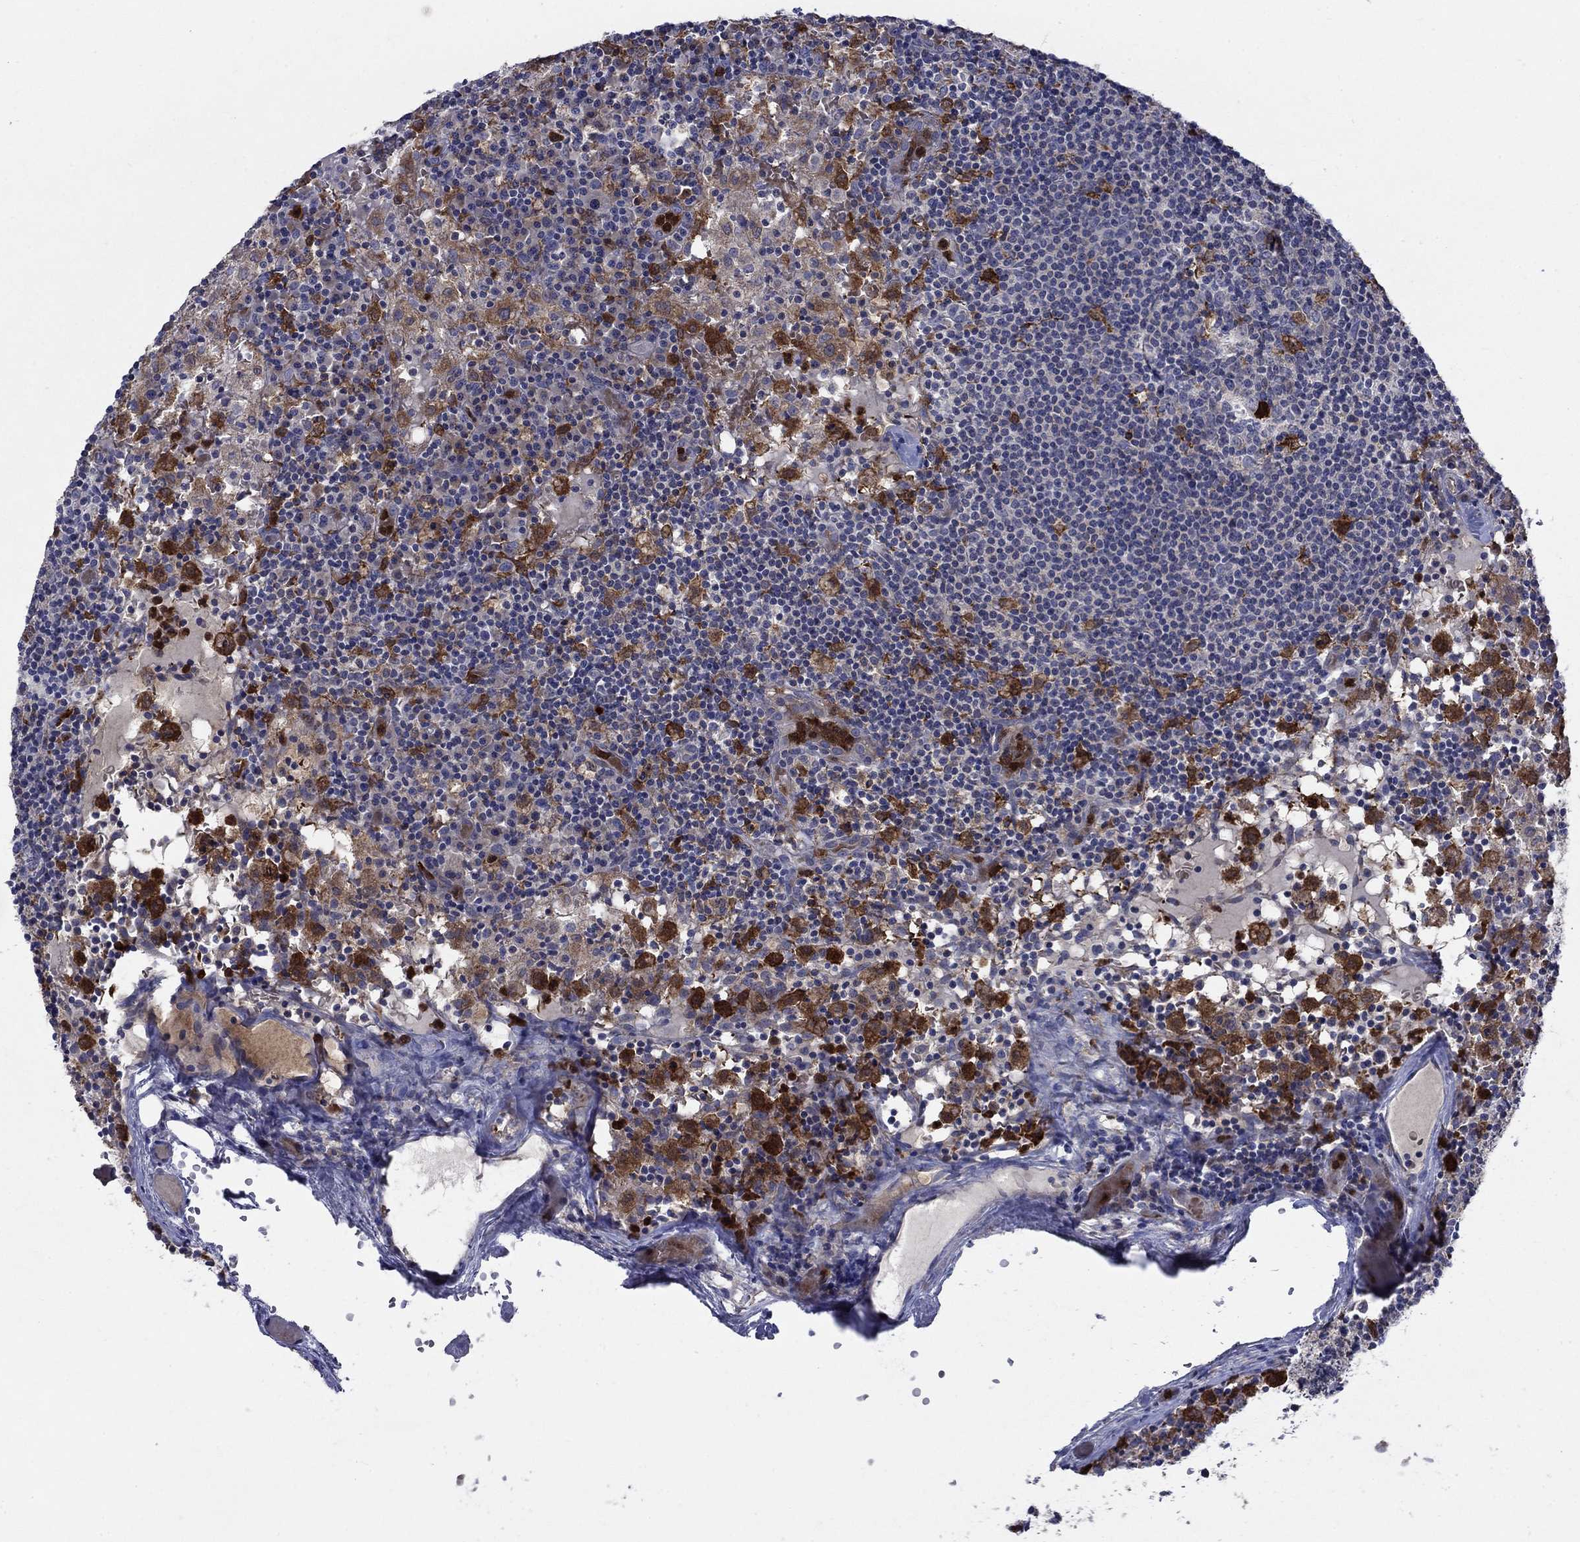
{"staining": {"intensity": "strong", "quantity": "<25%", "location": "cytoplasmic/membranous"}, "tissue": "lymph node", "cell_type": "Non-germinal center cells", "image_type": "normal", "snomed": [{"axis": "morphology", "description": "Normal tissue, NOS"}, {"axis": "topography", "description": "Lymph node"}], "caption": "IHC (DAB (3,3'-diaminobenzidine)) staining of unremarkable lymph node demonstrates strong cytoplasmic/membranous protein positivity in approximately <25% of non-germinal center cells.", "gene": "RNF19B", "patient": {"sex": "male", "age": 62}}